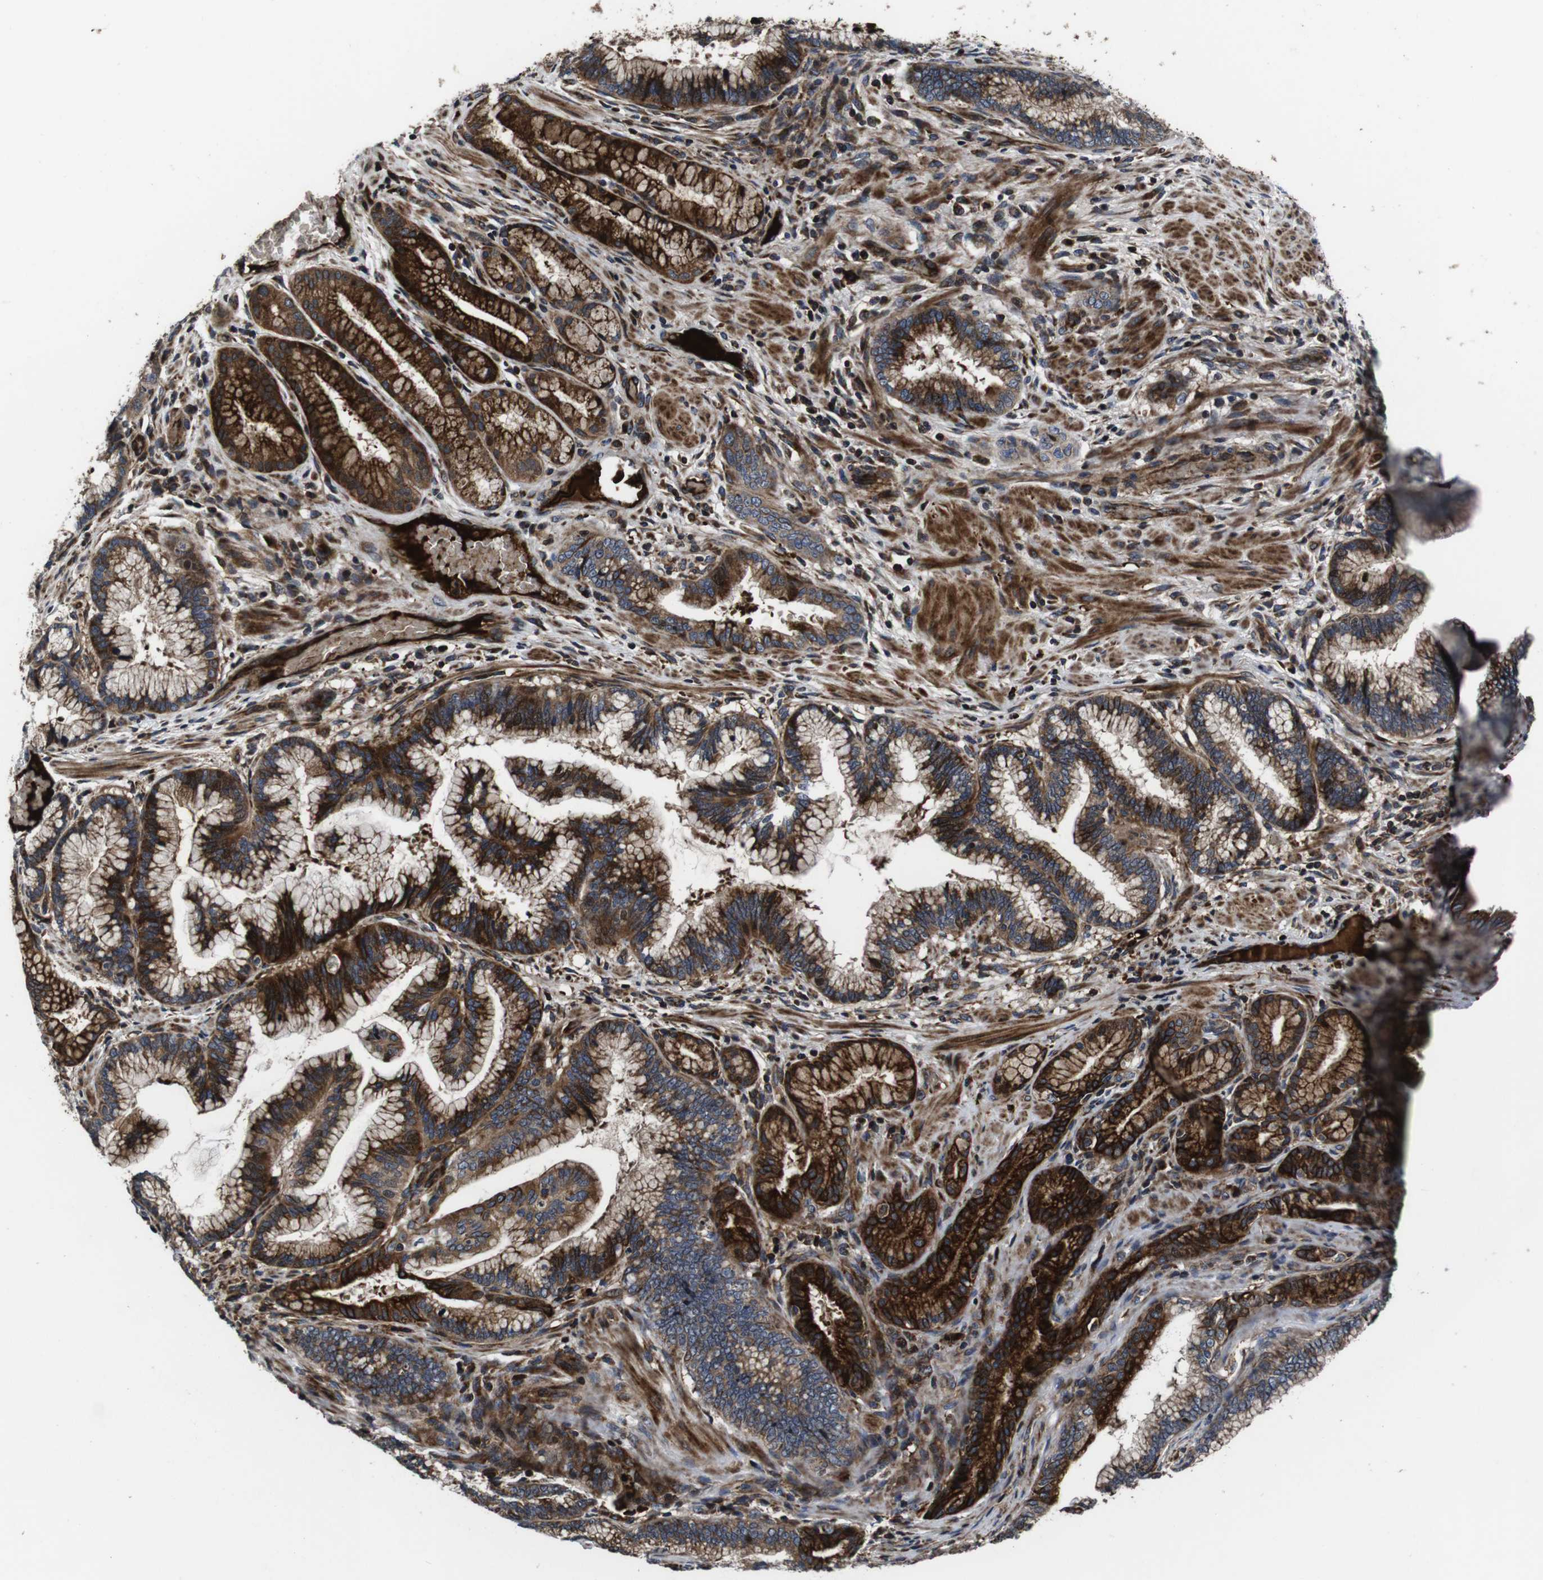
{"staining": {"intensity": "strong", "quantity": ">75%", "location": "cytoplasmic/membranous"}, "tissue": "pancreatic cancer", "cell_type": "Tumor cells", "image_type": "cancer", "snomed": [{"axis": "morphology", "description": "Adenocarcinoma, NOS"}, {"axis": "topography", "description": "Pancreas"}], "caption": "Immunohistochemistry micrograph of neoplastic tissue: pancreatic adenocarcinoma stained using immunohistochemistry (IHC) demonstrates high levels of strong protein expression localized specifically in the cytoplasmic/membranous of tumor cells, appearing as a cytoplasmic/membranous brown color.", "gene": "SMYD3", "patient": {"sex": "female", "age": 64}}